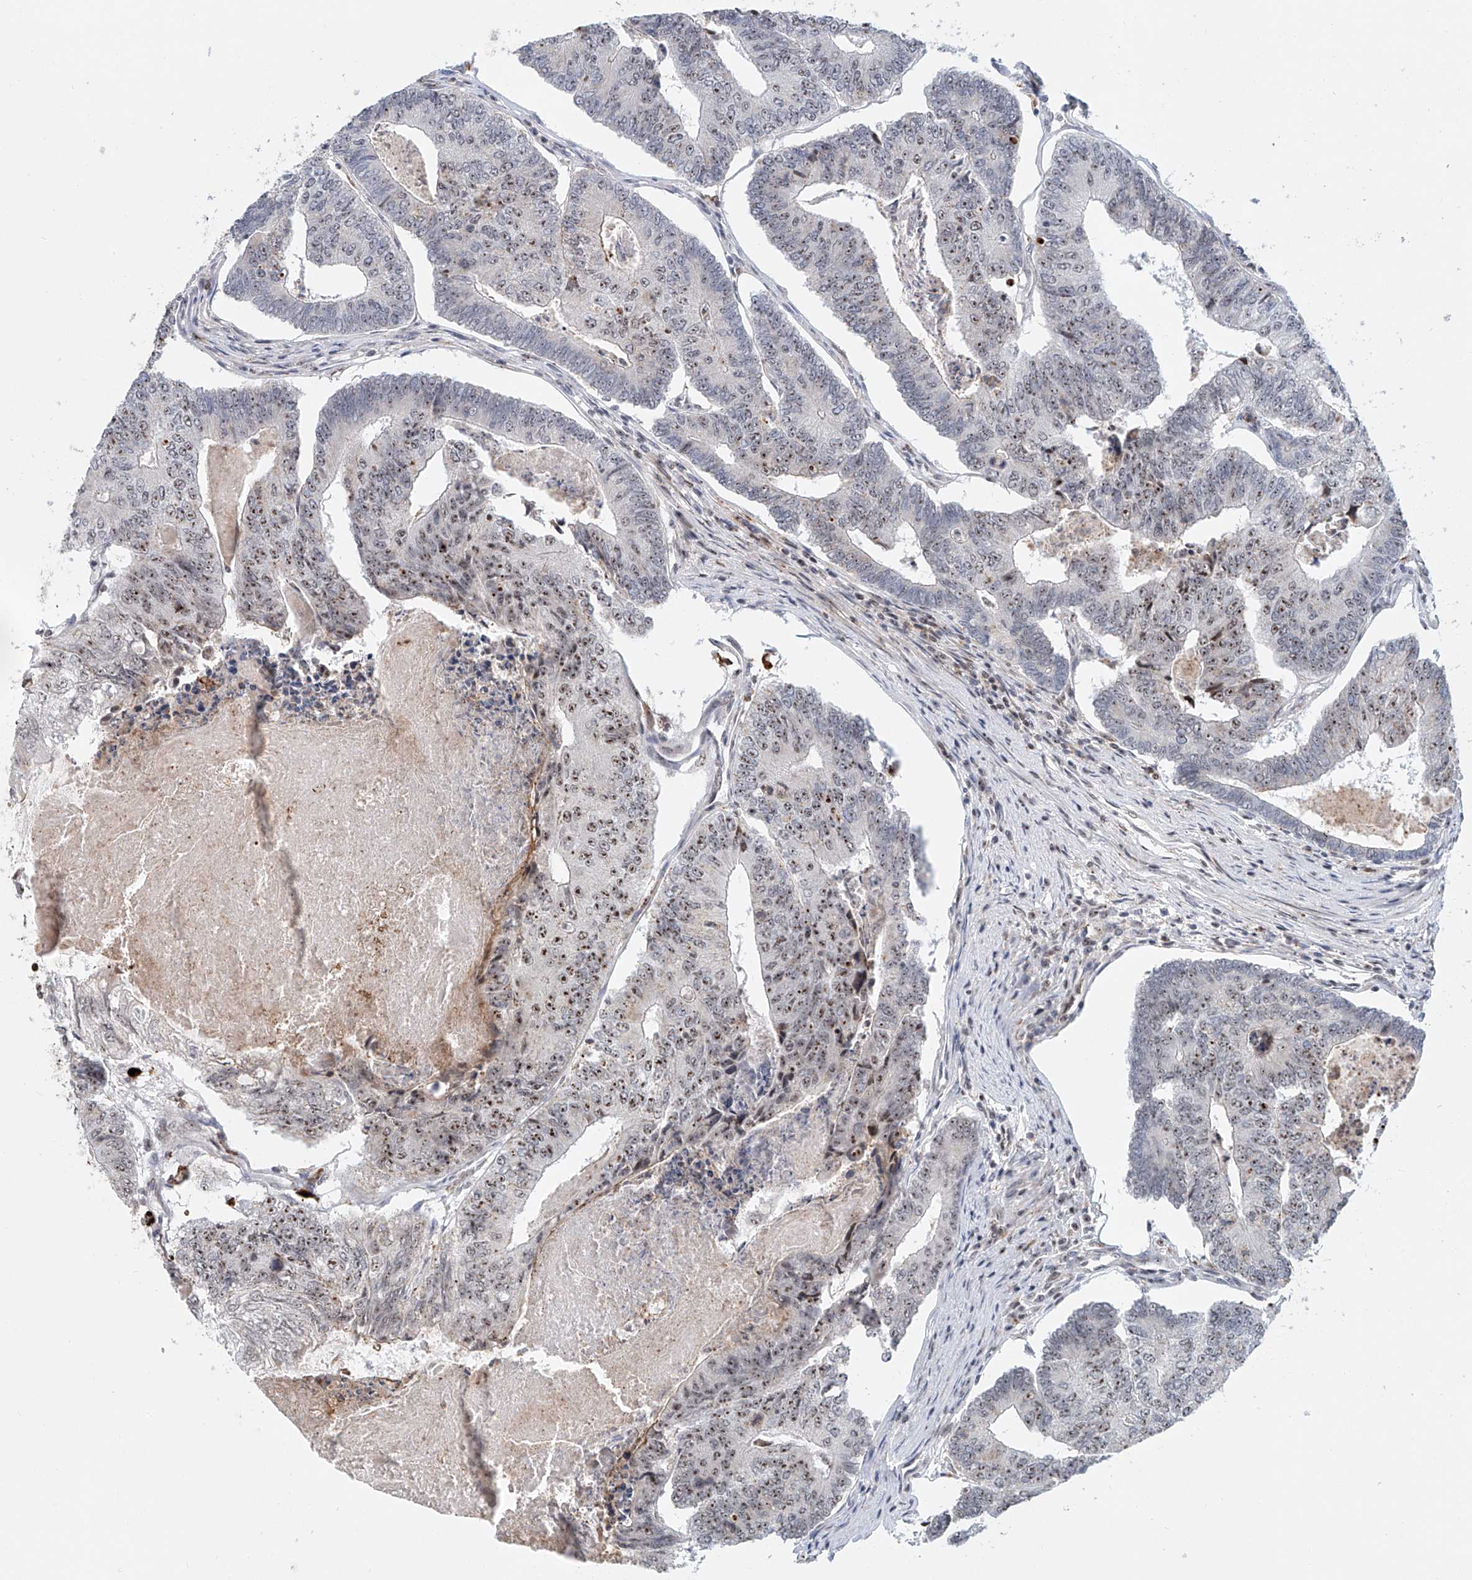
{"staining": {"intensity": "moderate", "quantity": ">75%", "location": "nuclear"}, "tissue": "colorectal cancer", "cell_type": "Tumor cells", "image_type": "cancer", "snomed": [{"axis": "morphology", "description": "Adenocarcinoma, NOS"}, {"axis": "topography", "description": "Colon"}], "caption": "An image of human colorectal cancer (adenocarcinoma) stained for a protein displays moderate nuclear brown staining in tumor cells. The protein of interest is stained brown, and the nuclei are stained in blue (DAB (3,3'-diaminobenzidine) IHC with brightfield microscopy, high magnification).", "gene": "PRUNE2", "patient": {"sex": "female", "age": 67}}